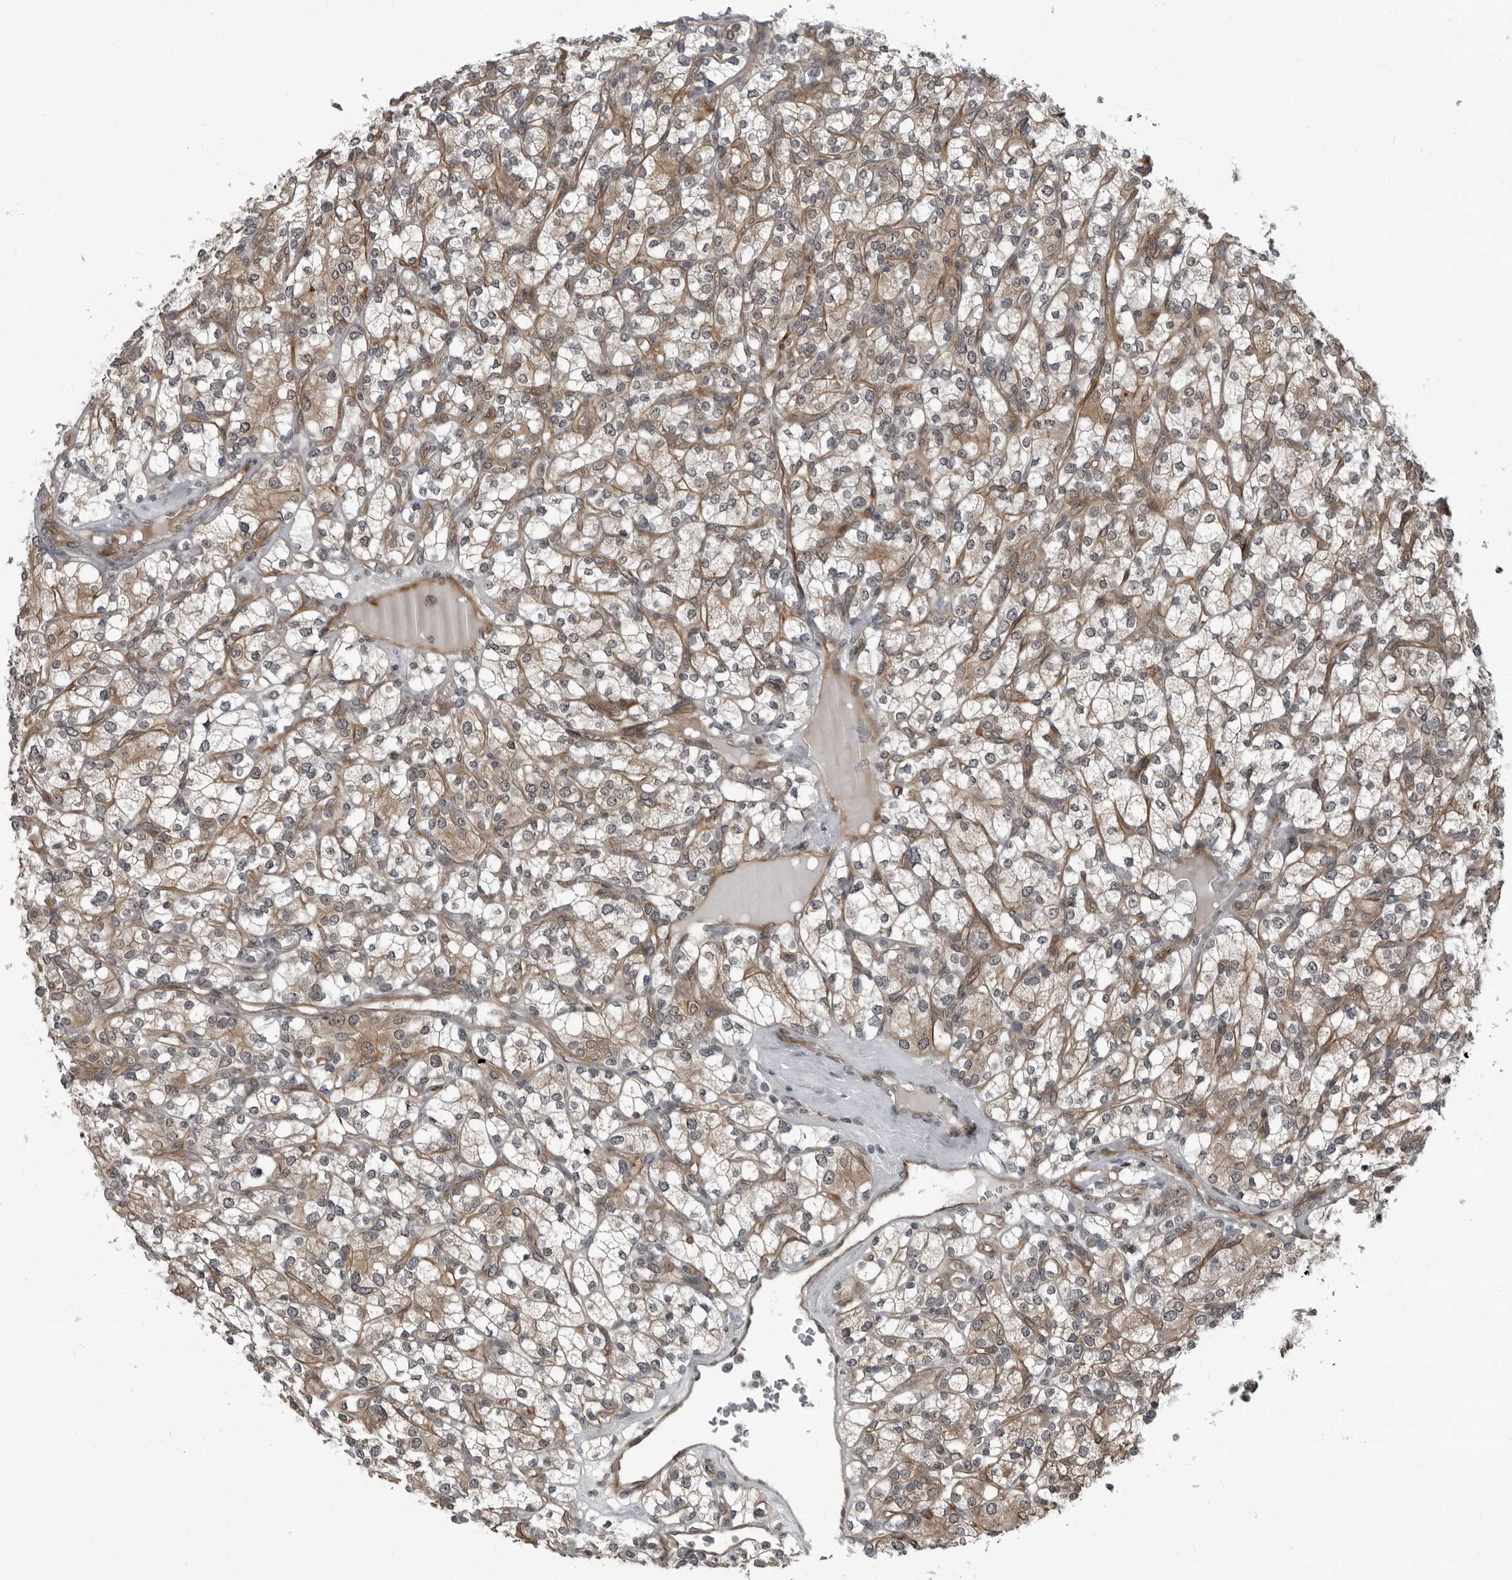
{"staining": {"intensity": "weak", "quantity": "25%-75%", "location": "cytoplasmic/membranous"}, "tissue": "renal cancer", "cell_type": "Tumor cells", "image_type": "cancer", "snomed": [{"axis": "morphology", "description": "Adenocarcinoma, NOS"}, {"axis": "topography", "description": "Kidney"}], "caption": "IHC (DAB (3,3'-diaminobenzidine)) staining of human renal cancer reveals weak cytoplasmic/membranous protein expression in about 25%-75% of tumor cells. Nuclei are stained in blue.", "gene": "FAM102B", "patient": {"sex": "male", "age": 77}}